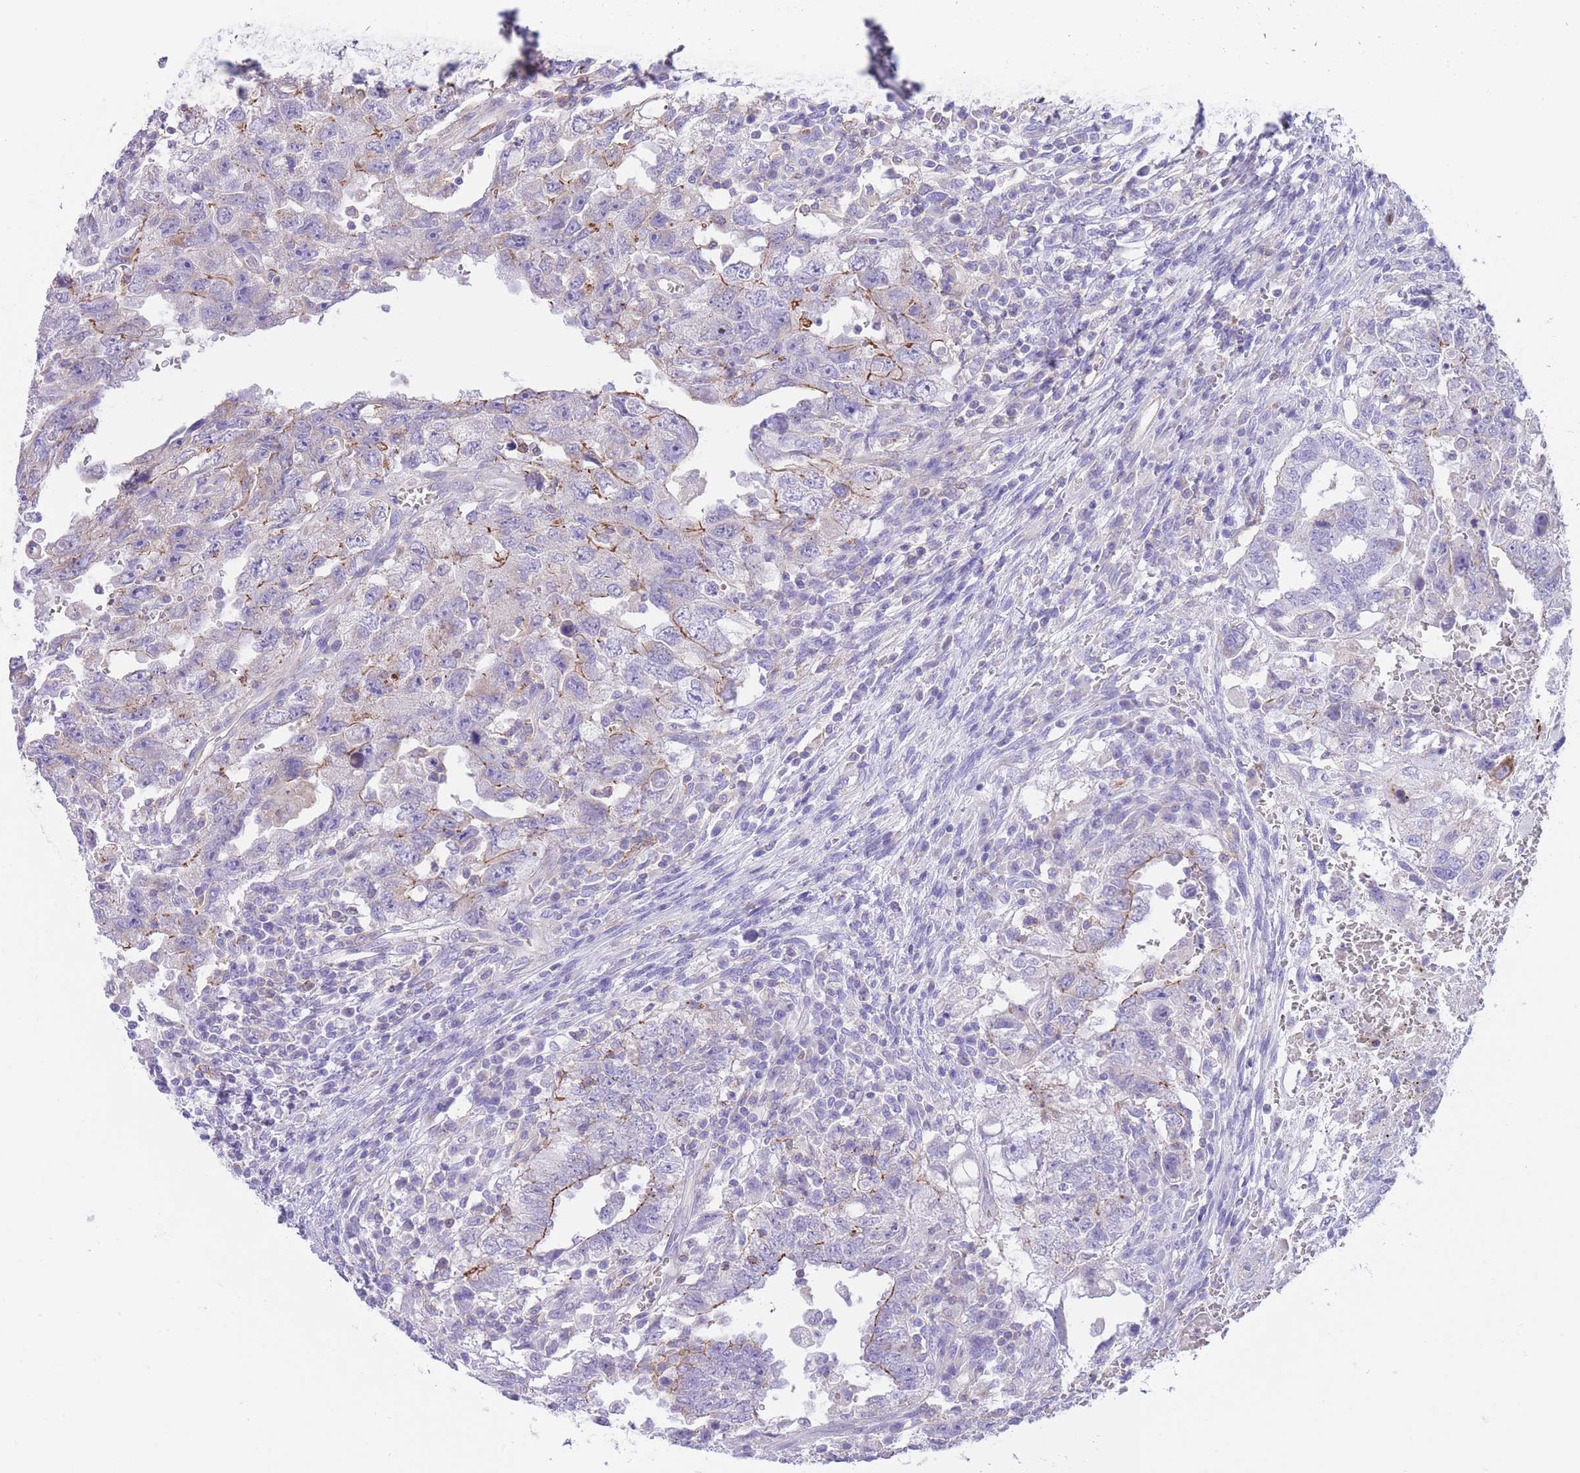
{"staining": {"intensity": "negative", "quantity": "none", "location": "none"}, "tissue": "testis cancer", "cell_type": "Tumor cells", "image_type": "cancer", "snomed": [{"axis": "morphology", "description": "Carcinoma, Embryonal, NOS"}, {"axis": "topography", "description": "Testis"}], "caption": "The micrograph demonstrates no significant expression in tumor cells of testis cancer.", "gene": "LDB3", "patient": {"sex": "male", "age": 26}}